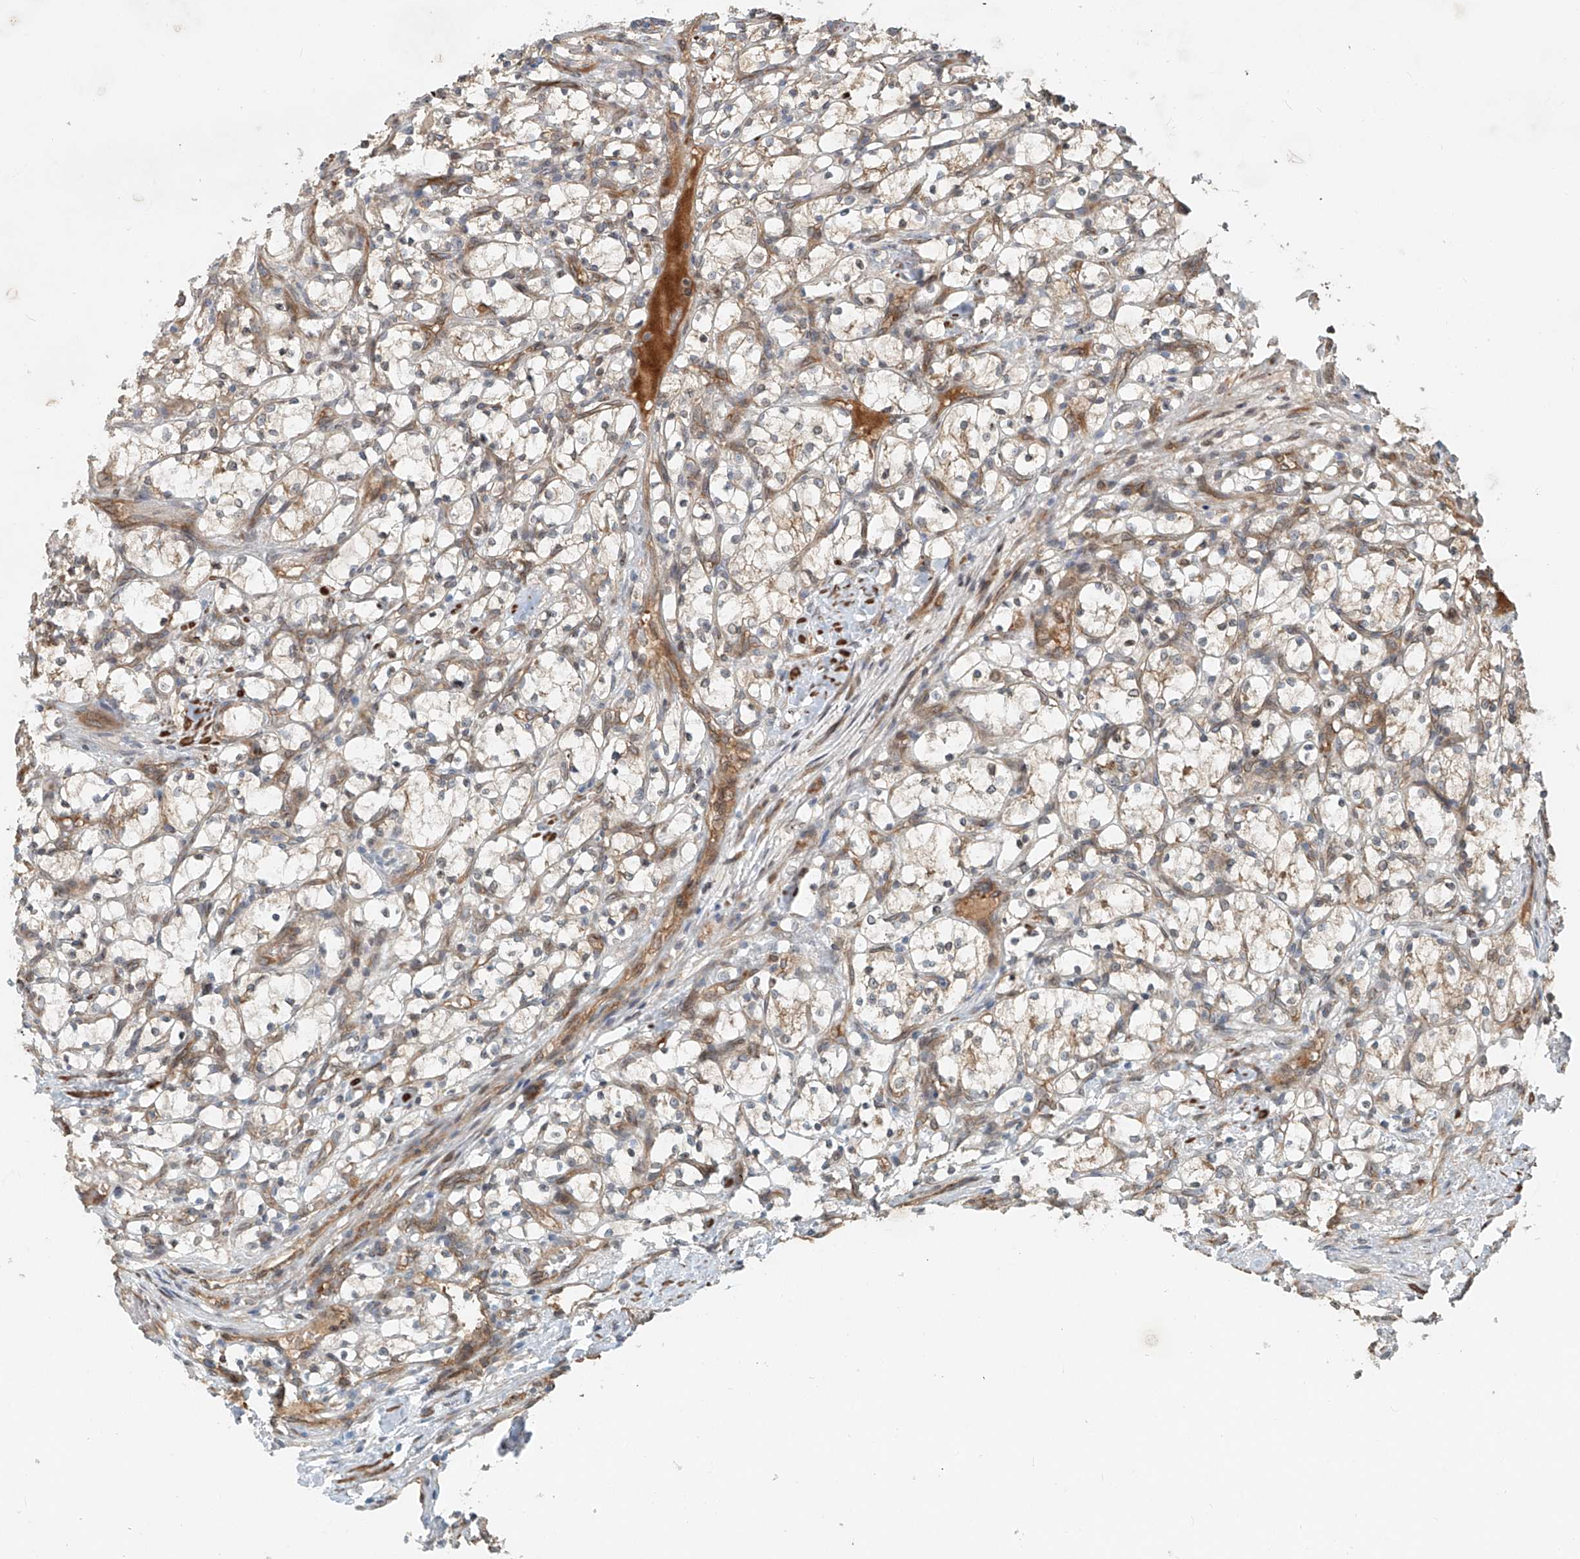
{"staining": {"intensity": "weak", "quantity": "25%-75%", "location": "cytoplasmic/membranous"}, "tissue": "renal cancer", "cell_type": "Tumor cells", "image_type": "cancer", "snomed": [{"axis": "morphology", "description": "Adenocarcinoma, NOS"}, {"axis": "topography", "description": "Kidney"}], "caption": "Immunohistochemical staining of adenocarcinoma (renal) shows low levels of weak cytoplasmic/membranous protein expression in about 25%-75% of tumor cells.", "gene": "SASH1", "patient": {"sex": "female", "age": 69}}